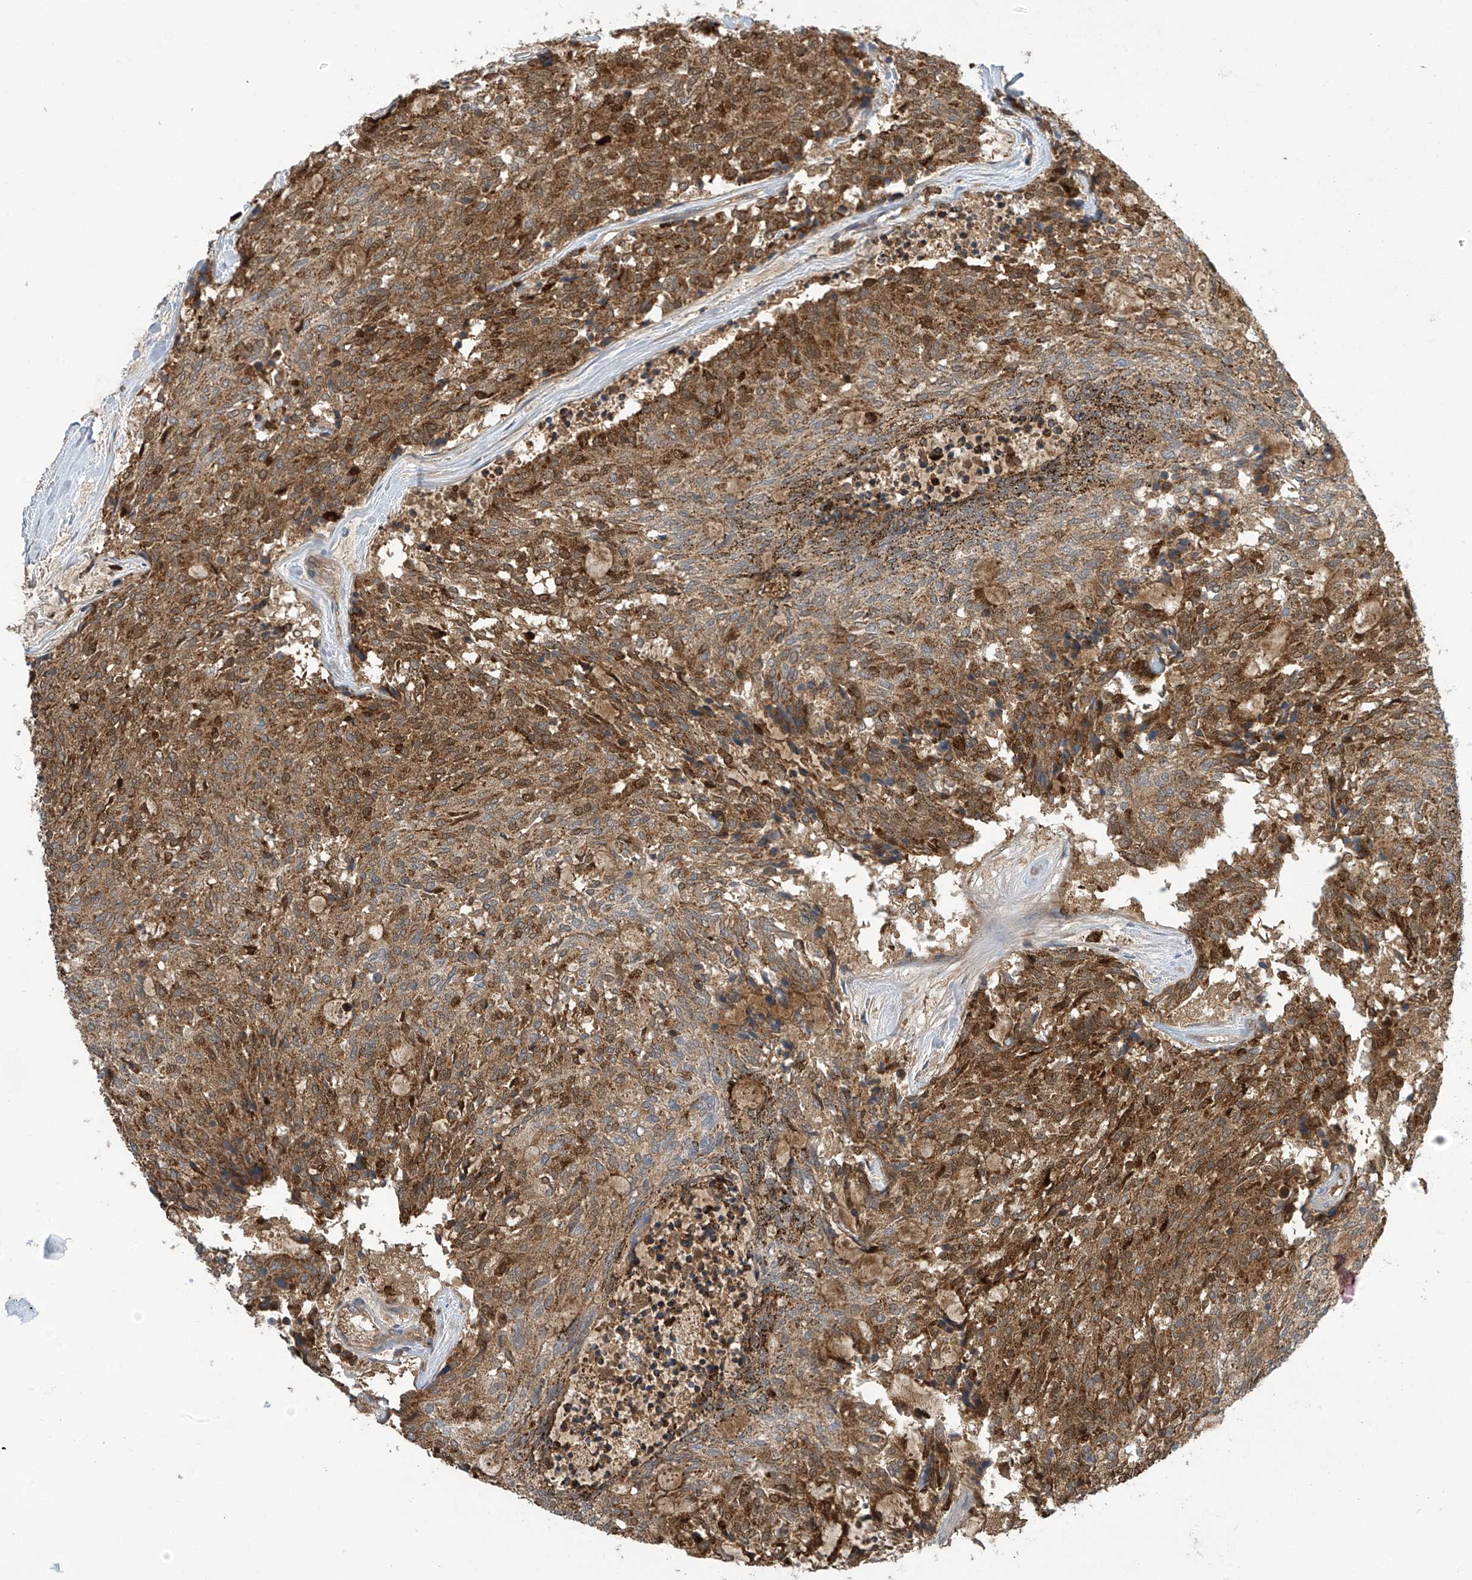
{"staining": {"intensity": "moderate", "quantity": ">75%", "location": "cytoplasmic/membranous"}, "tissue": "carcinoid", "cell_type": "Tumor cells", "image_type": "cancer", "snomed": [{"axis": "morphology", "description": "Carcinoid, malignant, NOS"}, {"axis": "topography", "description": "Pancreas"}], "caption": "Moderate cytoplasmic/membranous staining is appreciated in approximately >75% of tumor cells in malignant carcinoid. The staining was performed using DAB (3,3'-diaminobenzidine), with brown indicating positive protein expression. Nuclei are stained blue with hematoxylin.", "gene": "IBA57", "patient": {"sex": "female", "age": 54}}